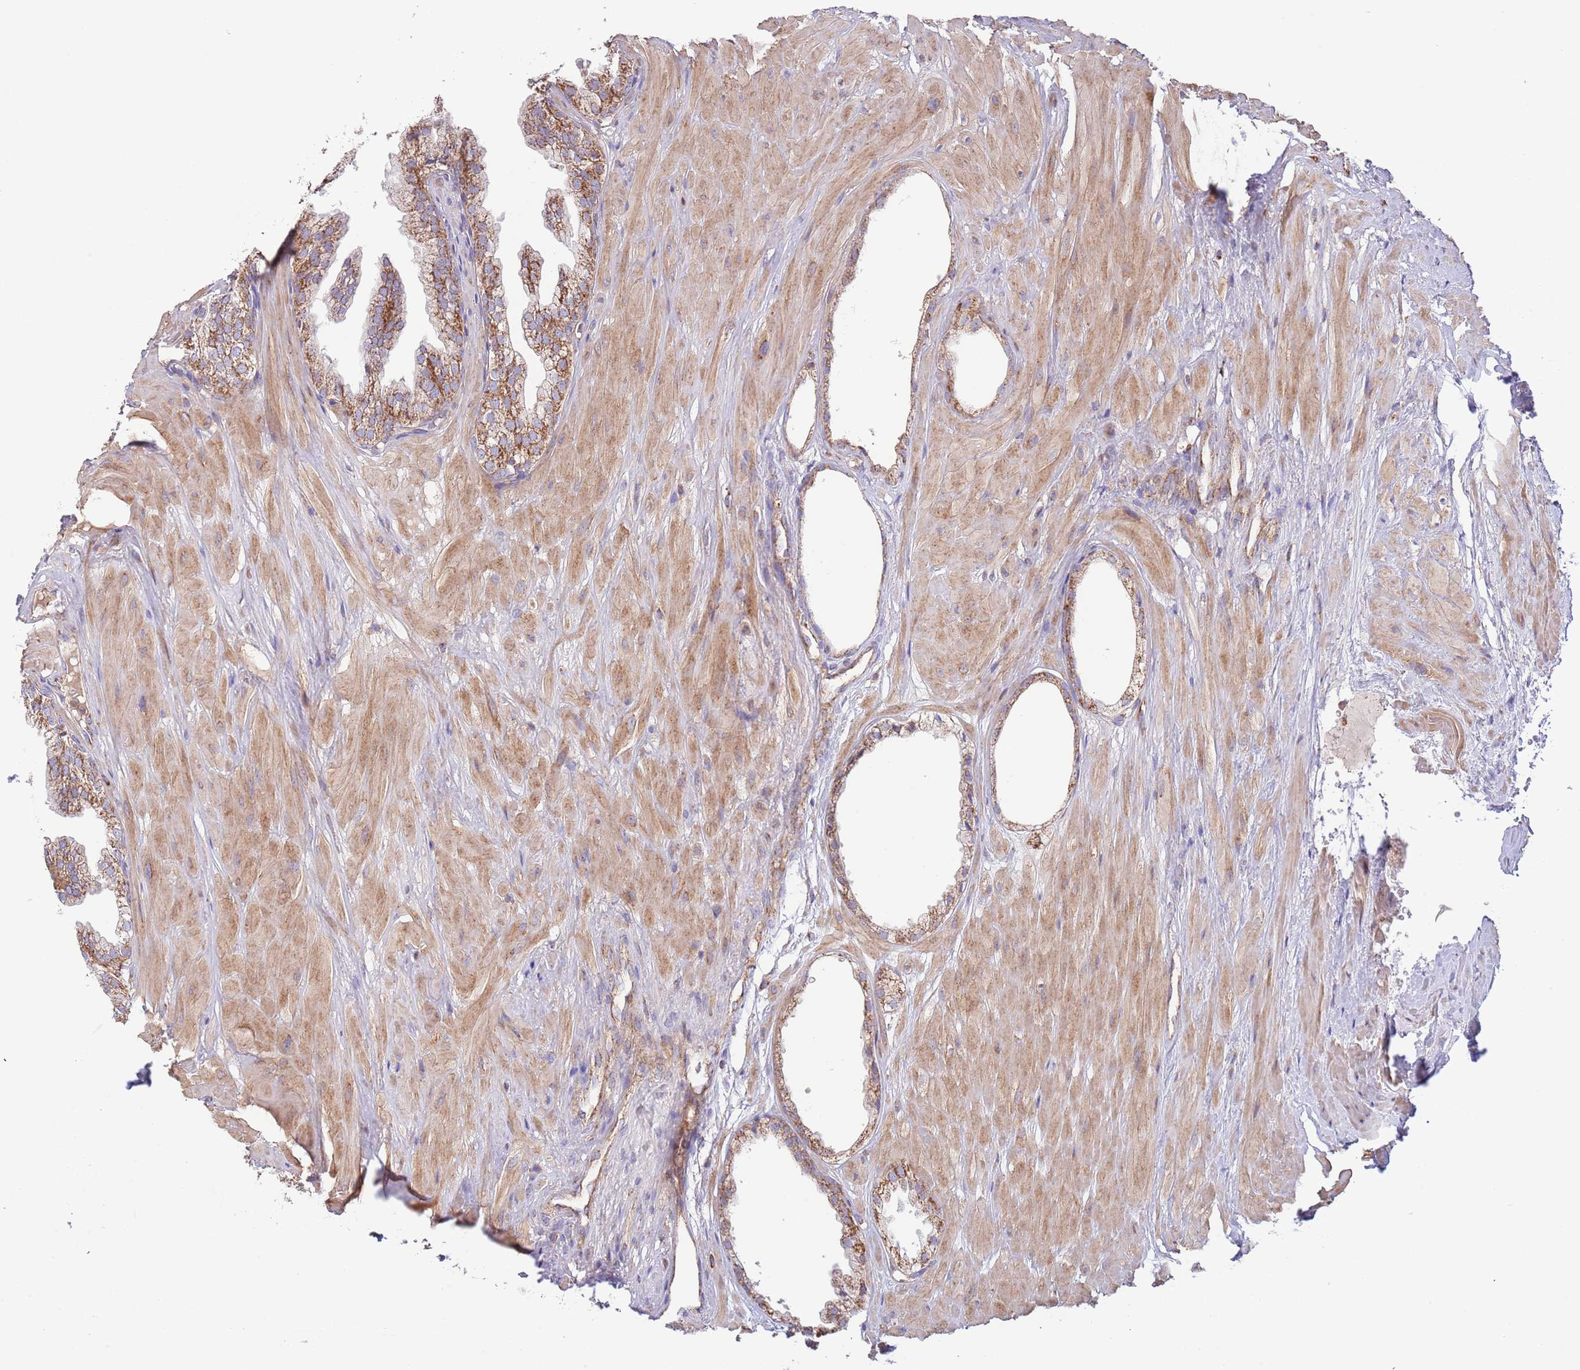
{"staining": {"intensity": "strong", "quantity": ">75%", "location": "cytoplasmic/membranous"}, "tissue": "prostate", "cell_type": "Glandular cells", "image_type": "normal", "snomed": [{"axis": "morphology", "description": "Normal tissue, NOS"}, {"axis": "topography", "description": "Prostate"}, {"axis": "topography", "description": "Peripheral nerve tissue"}], "caption": "High-magnification brightfield microscopy of unremarkable prostate stained with DAB (3,3'-diaminobenzidine) (brown) and counterstained with hematoxylin (blue). glandular cells exhibit strong cytoplasmic/membranous staining is seen in approximately>75% of cells.", "gene": "DNAJA3", "patient": {"sex": "male", "age": 55}}